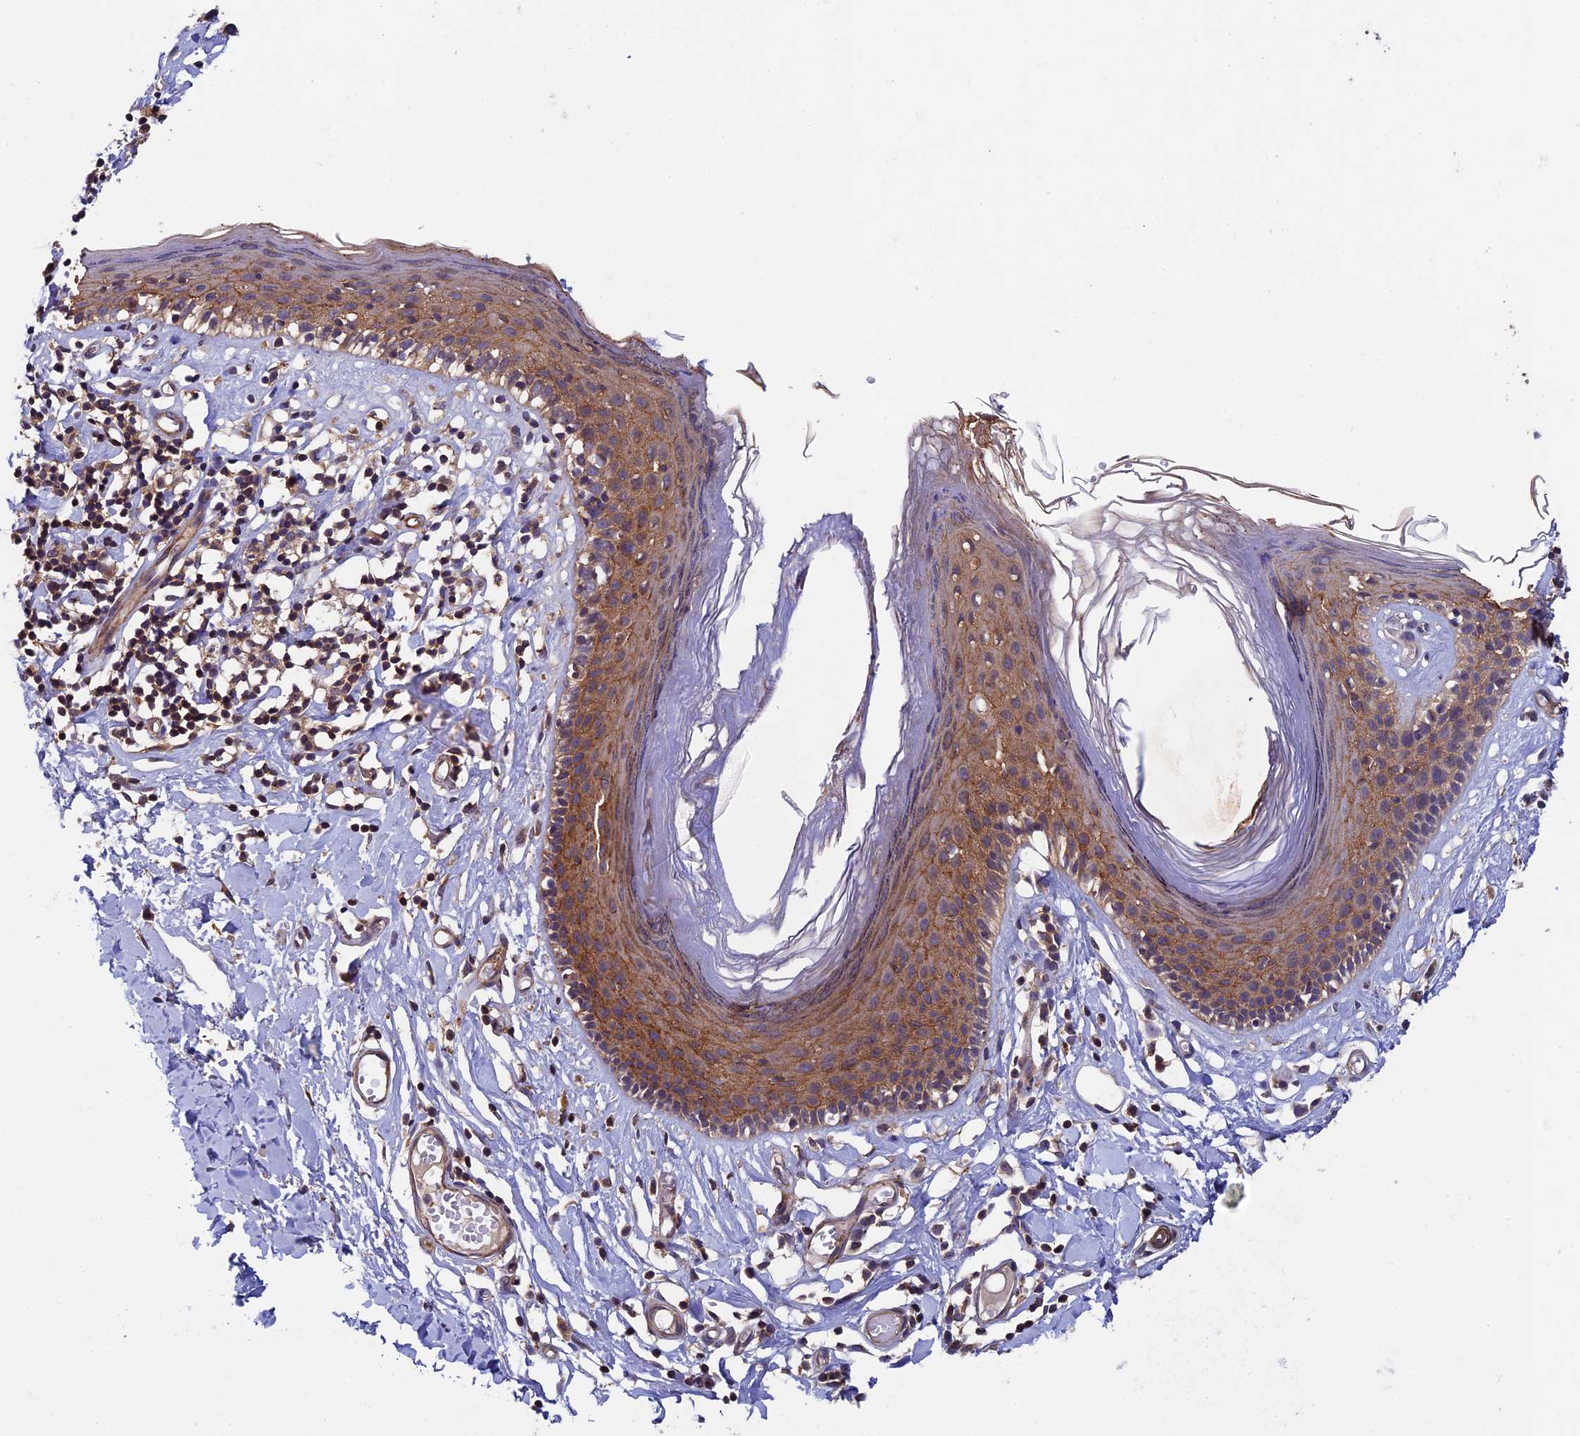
{"staining": {"intensity": "moderate", "quantity": ">75%", "location": "cytoplasmic/membranous"}, "tissue": "skin", "cell_type": "Epidermal cells", "image_type": "normal", "snomed": [{"axis": "morphology", "description": "Normal tissue, NOS"}, {"axis": "topography", "description": "Adipose tissue"}, {"axis": "topography", "description": "Vascular tissue"}, {"axis": "topography", "description": "Vulva"}, {"axis": "topography", "description": "Peripheral nerve tissue"}], "caption": "Protein staining demonstrates moderate cytoplasmic/membranous positivity in about >75% of epidermal cells in normal skin.", "gene": "SLC9A5", "patient": {"sex": "female", "age": 86}}